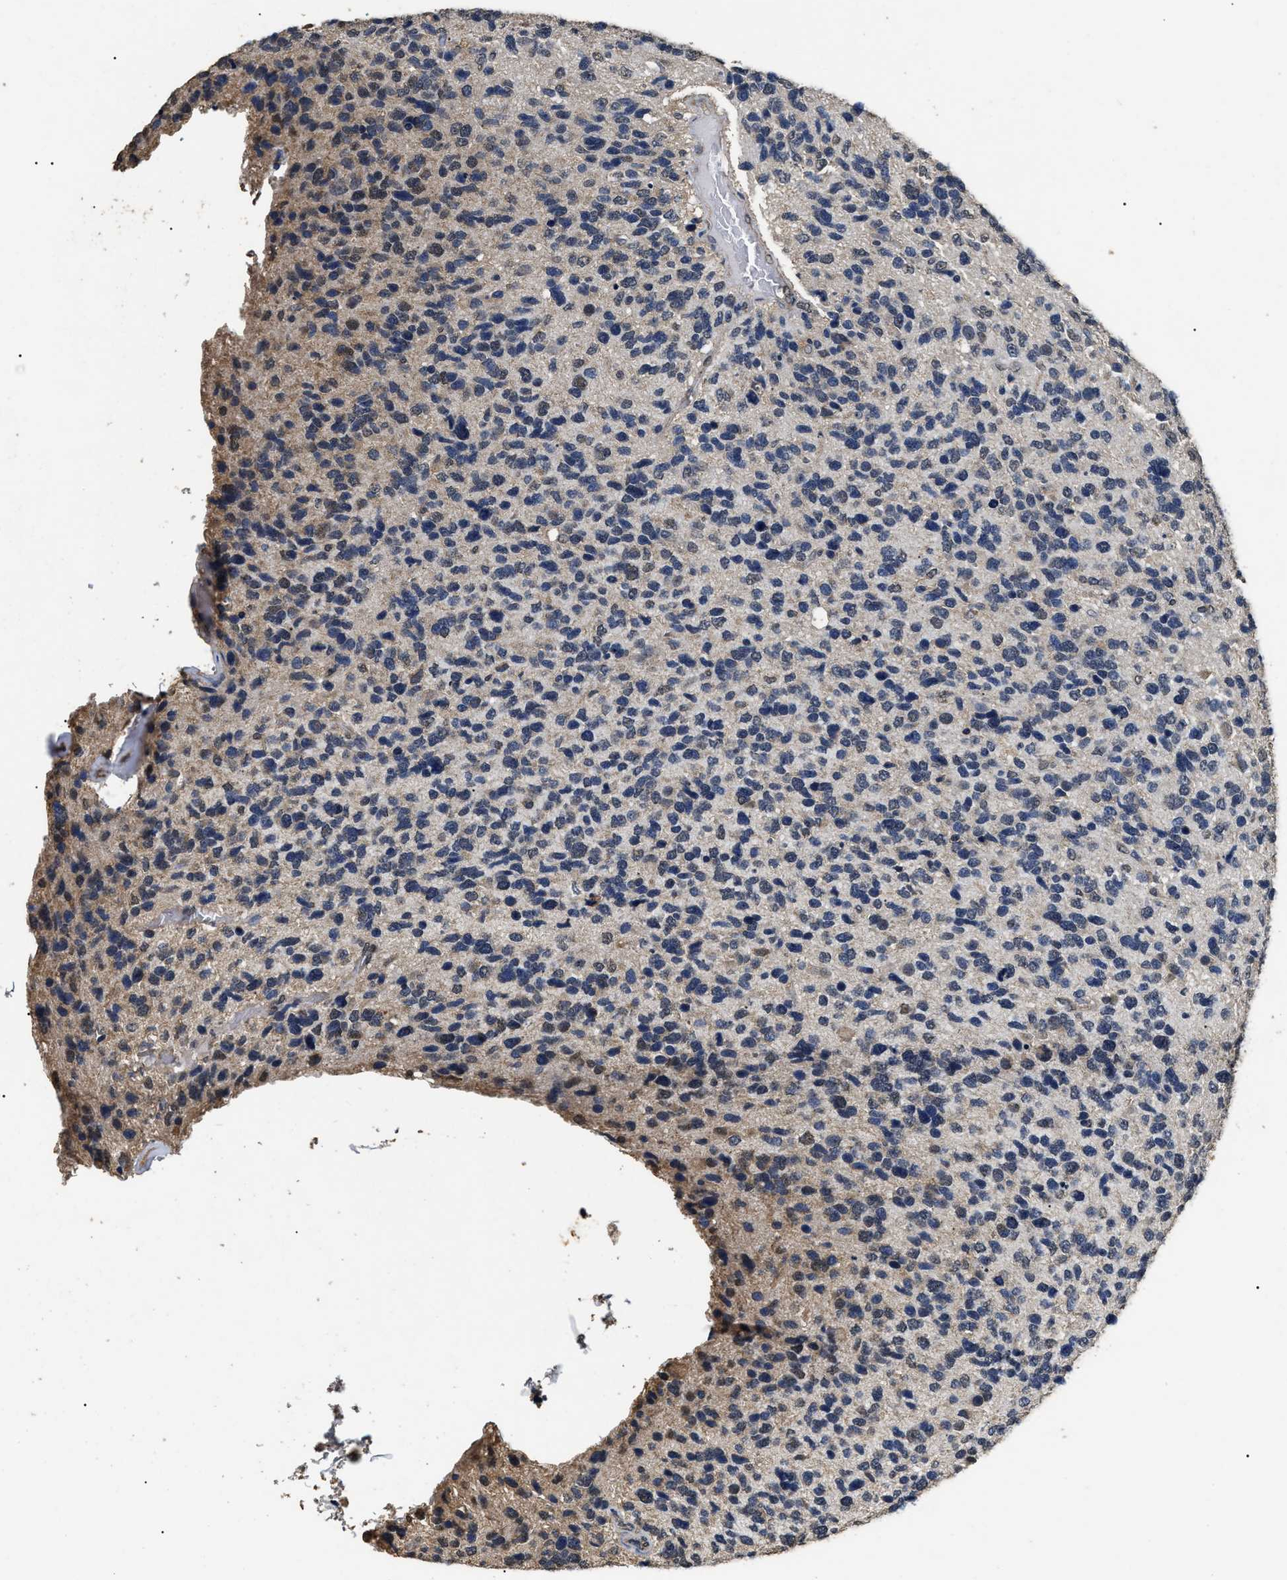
{"staining": {"intensity": "weak", "quantity": "<25%", "location": "nuclear"}, "tissue": "glioma", "cell_type": "Tumor cells", "image_type": "cancer", "snomed": [{"axis": "morphology", "description": "Glioma, malignant, High grade"}, {"axis": "topography", "description": "Brain"}], "caption": "High power microscopy micrograph of an immunohistochemistry micrograph of glioma, revealing no significant positivity in tumor cells.", "gene": "PSMD8", "patient": {"sex": "female", "age": 58}}